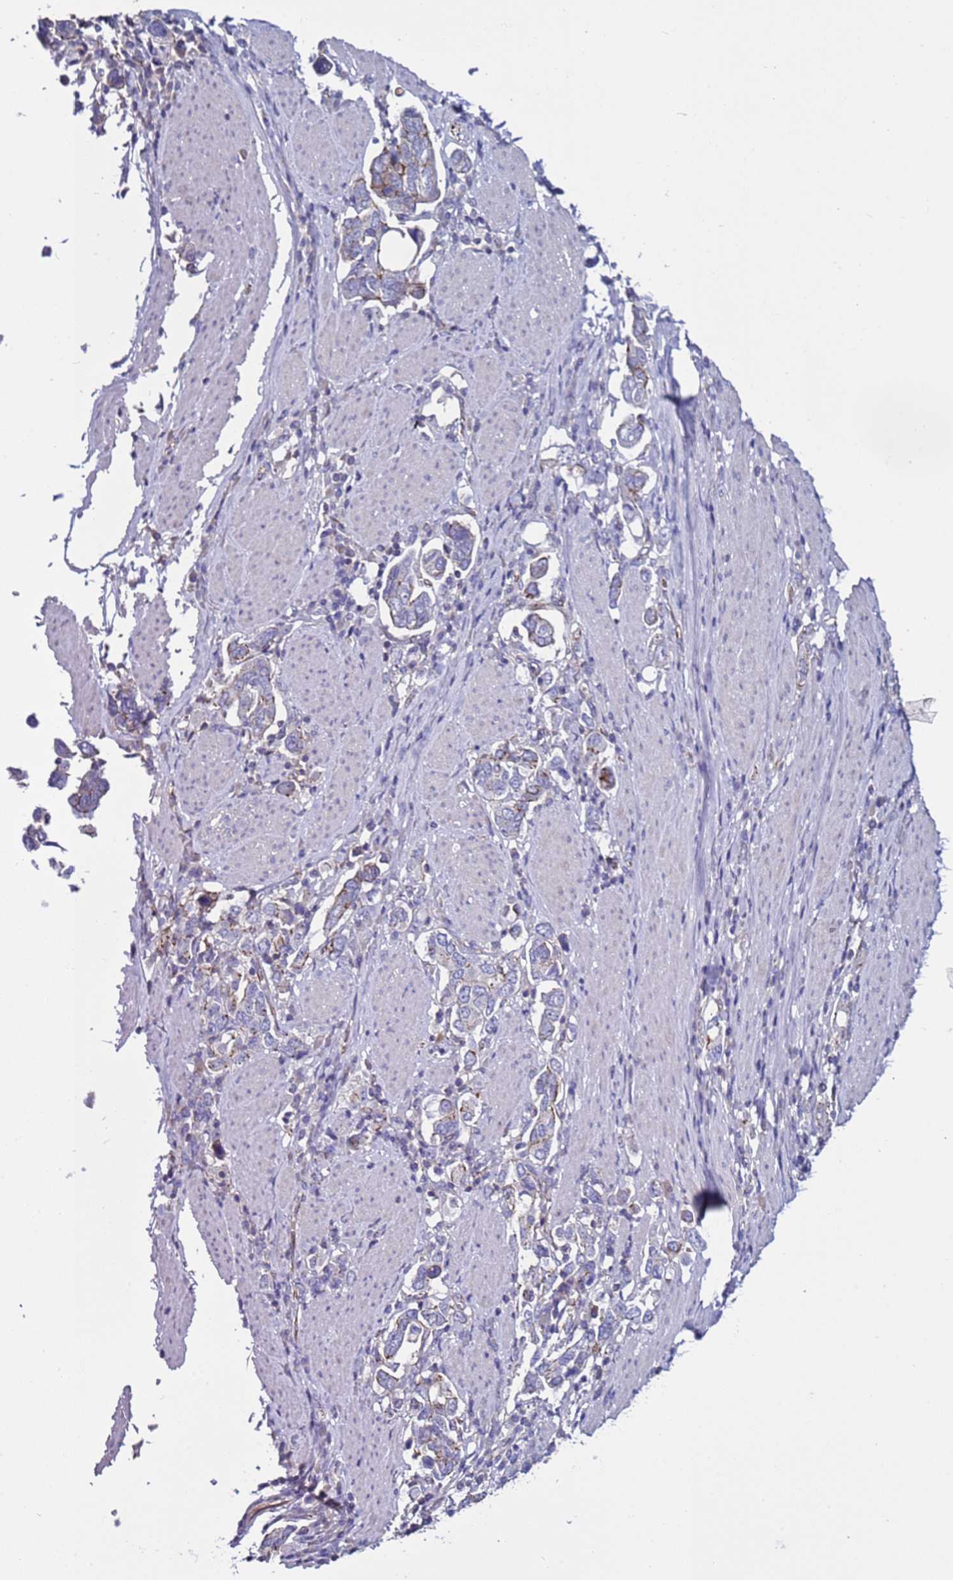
{"staining": {"intensity": "weak", "quantity": "<25%", "location": "cytoplasmic/membranous"}, "tissue": "stomach cancer", "cell_type": "Tumor cells", "image_type": "cancer", "snomed": [{"axis": "morphology", "description": "Adenocarcinoma, NOS"}, {"axis": "topography", "description": "Stomach, upper"}, {"axis": "topography", "description": "Stomach"}], "caption": "Stomach cancer (adenocarcinoma) stained for a protein using immunohistochemistry exhibits no positivity tumor cells.", "gene": "TENM3", "patient": {"sex": "male", "age": 62}}